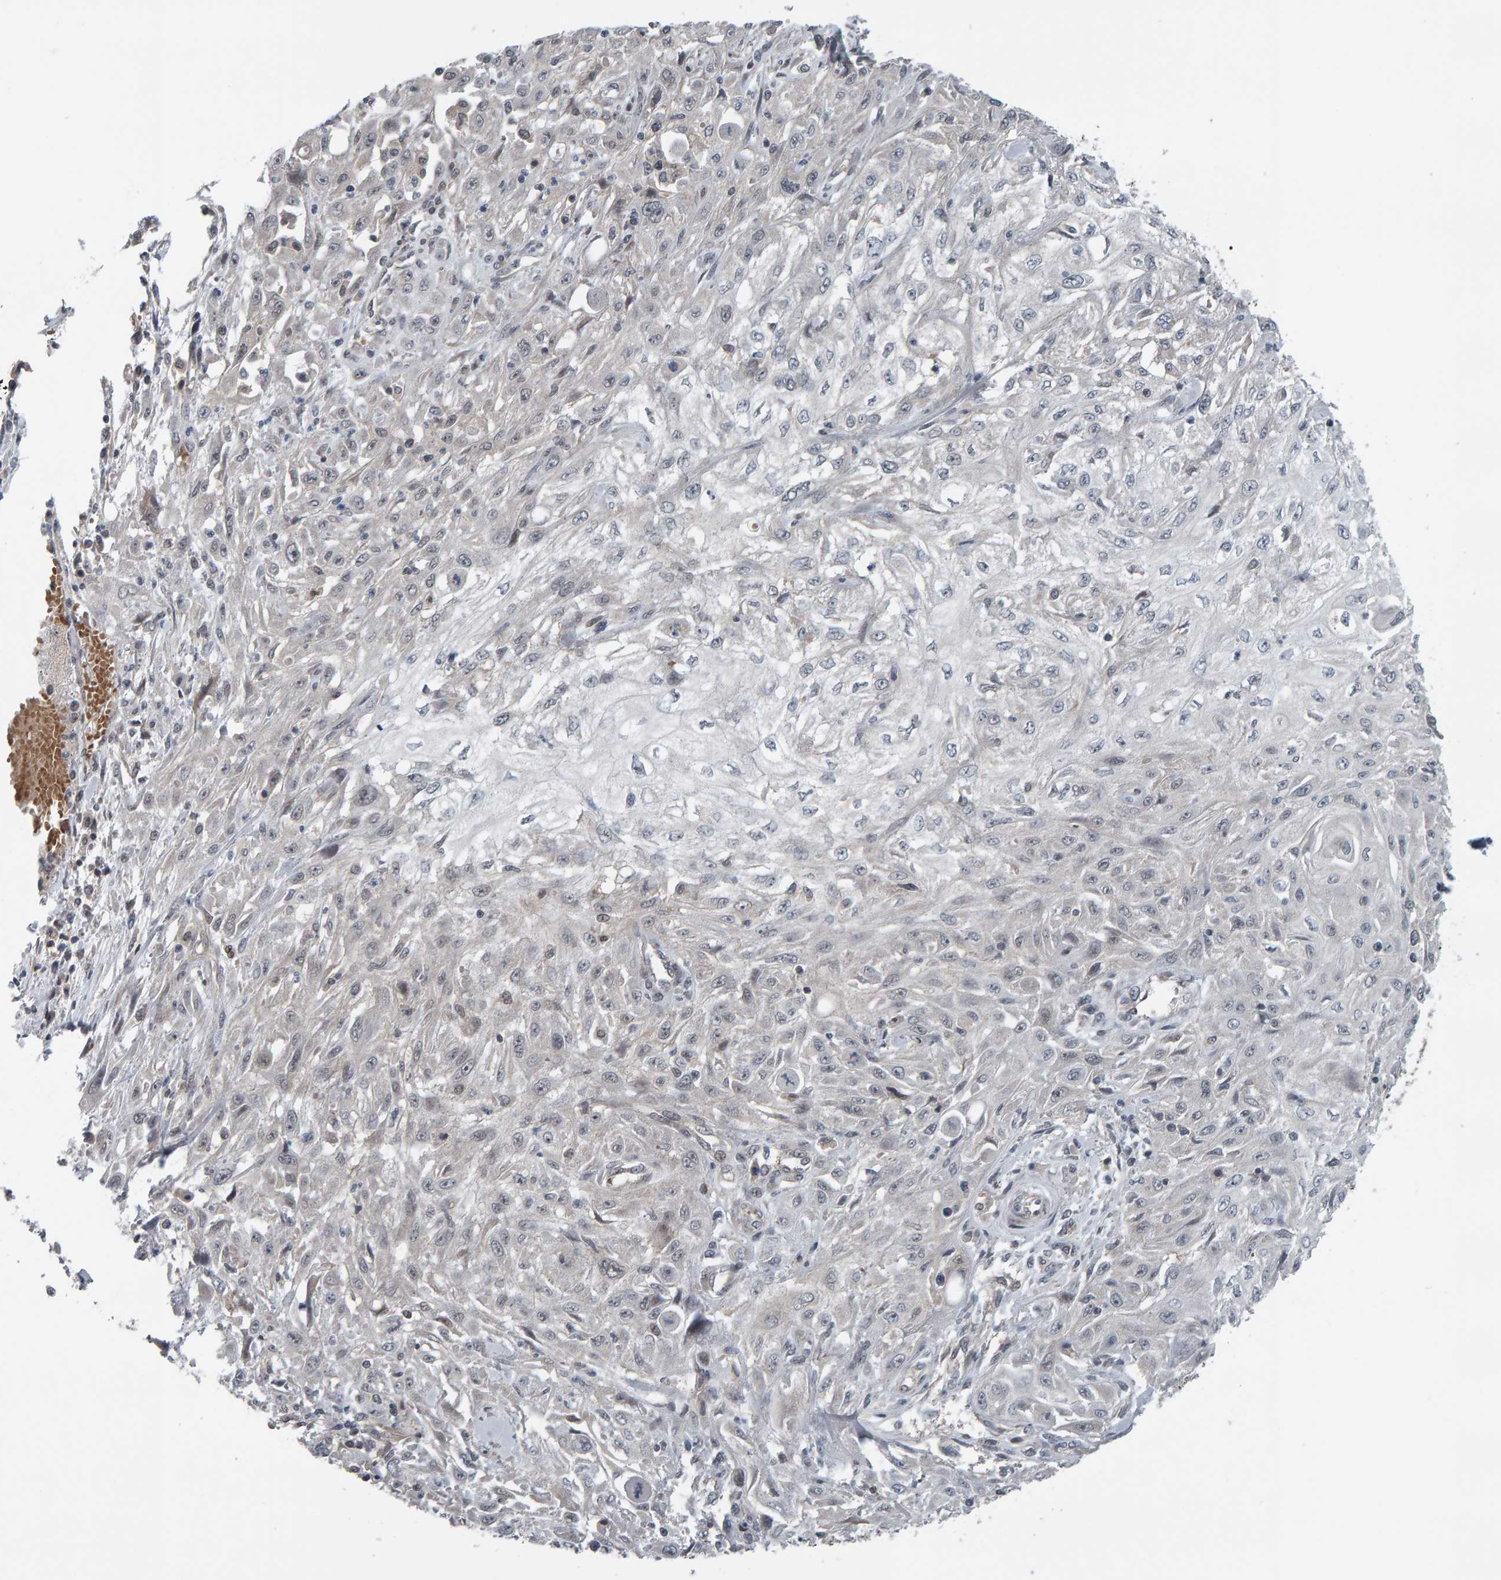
{"staining": {"intensity": "negative", "quantity": "none", "location": "none"}, "tissue": "skin cancer", "cell_type": "Tumor cells", "image_type": "cancer", "snomed": [{"axis": "morphology", "description": "Squamous cell carcinoma, NOS"}, {"axis": "morphology", "description": "Squamous cell carcinoma, metastatic, NOS"}, {"axis": "topography", "description": "Skin"}, {"axis": "topography", "description": "Lymph node"}], "caption": "Immunohistochemistry photomicrograph of human skin cancer stained for a protein (brown), which exhibits no expression in tumor cells.", "gene": "COASY", "patient": {"sex": "male", "age": 75}}